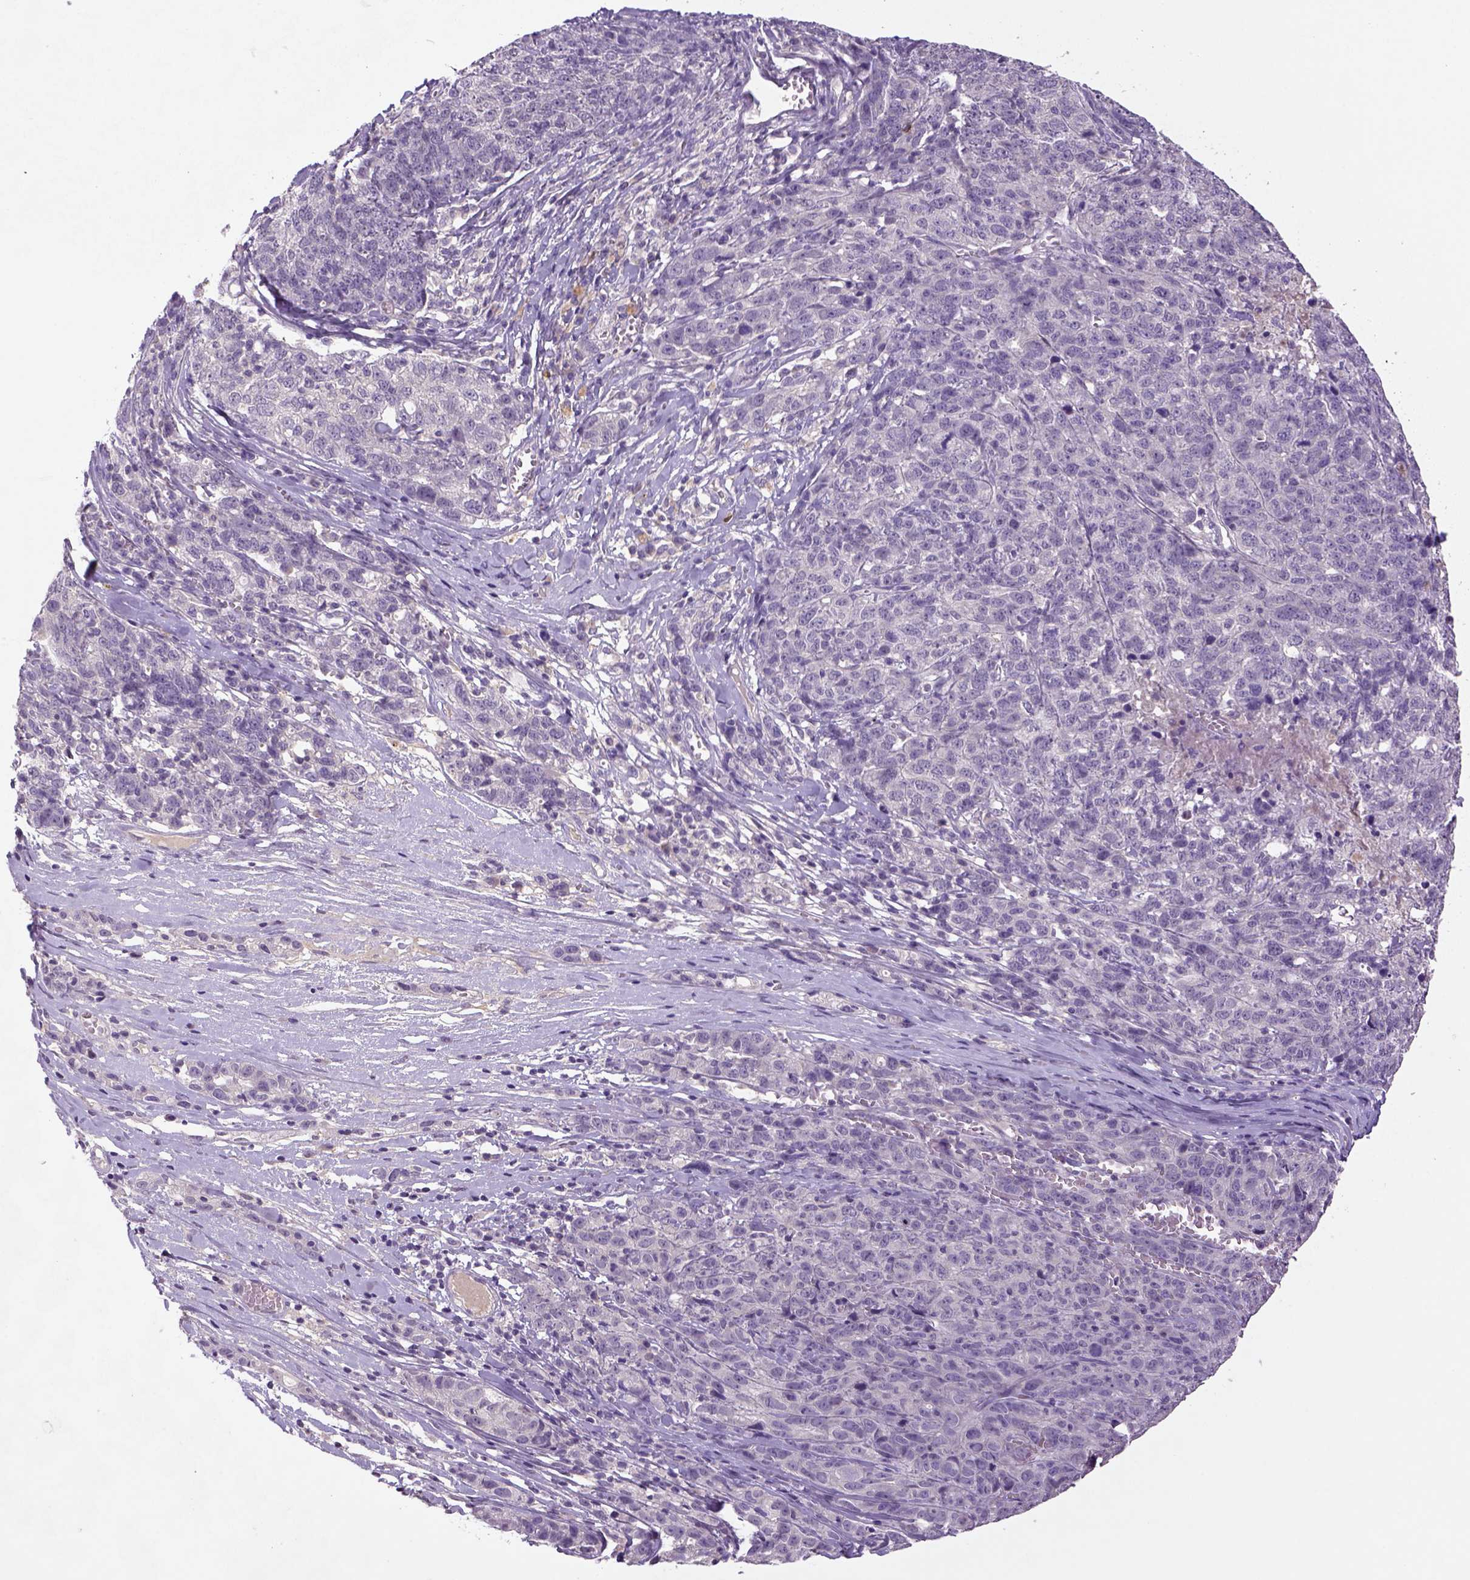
{"staining": {"intensity": "negative", "quantity": "none", "location": "none"}, "tissue": "ovarian cancer", "cell_type": "Tumor cells", "image_type": "cancer", "snomed": [{"axis": "morphology", "description": "Cystadenocarcinoma, serous, NOS"}, {"axis": "topography", "description": "Ovary"}], "caption": "Tumor cells are negative for brown protein staining in serous cystadenocarcinoma (ovarian). (Brightfield microscopy of DAB immunohistochemistry (IHC) at high magnification).", "gene": "NLGN2", "patient": {"sex": "female", "age": 71}}